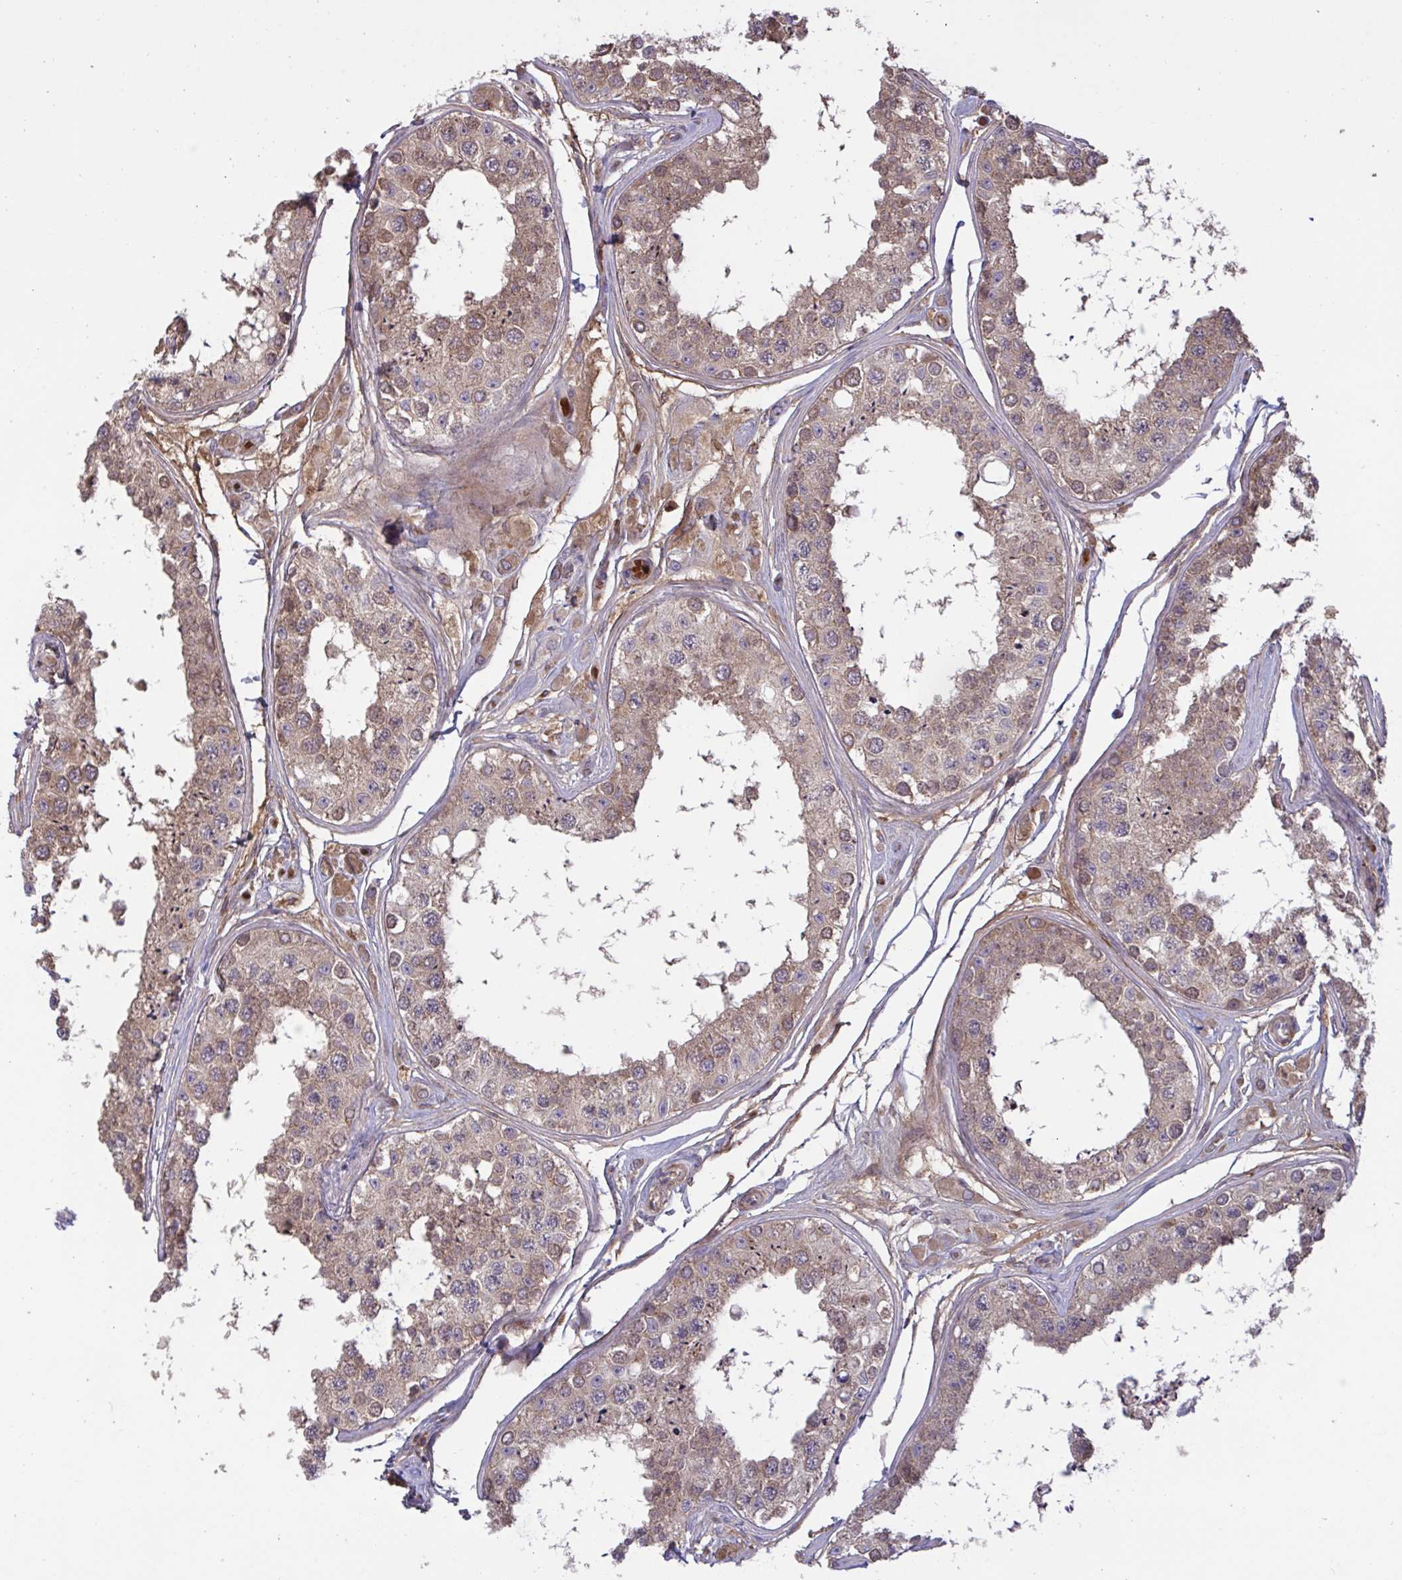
{"staining": {"intensity": "moderate", "quantity": ">75%", "location": "cytoplasmic/membranous"}, "tissue": "testis", "cell_type": "Cells in seminiferous ducts", "image_type": "normal", "snomed": [{"axis": "morphology", "description": "Normal tissue, NOS"}, {"axis": "topography", "description": "Testis"}], "caption": "Approximately >75% of cells in seminiferous ducts in normal testis show moderate cytoplasmic/membranous protein staining as visualized by brown immunohistochemical staining.", "gene": "IL1R1", "patient": {"sex": "male", "age": 25}}